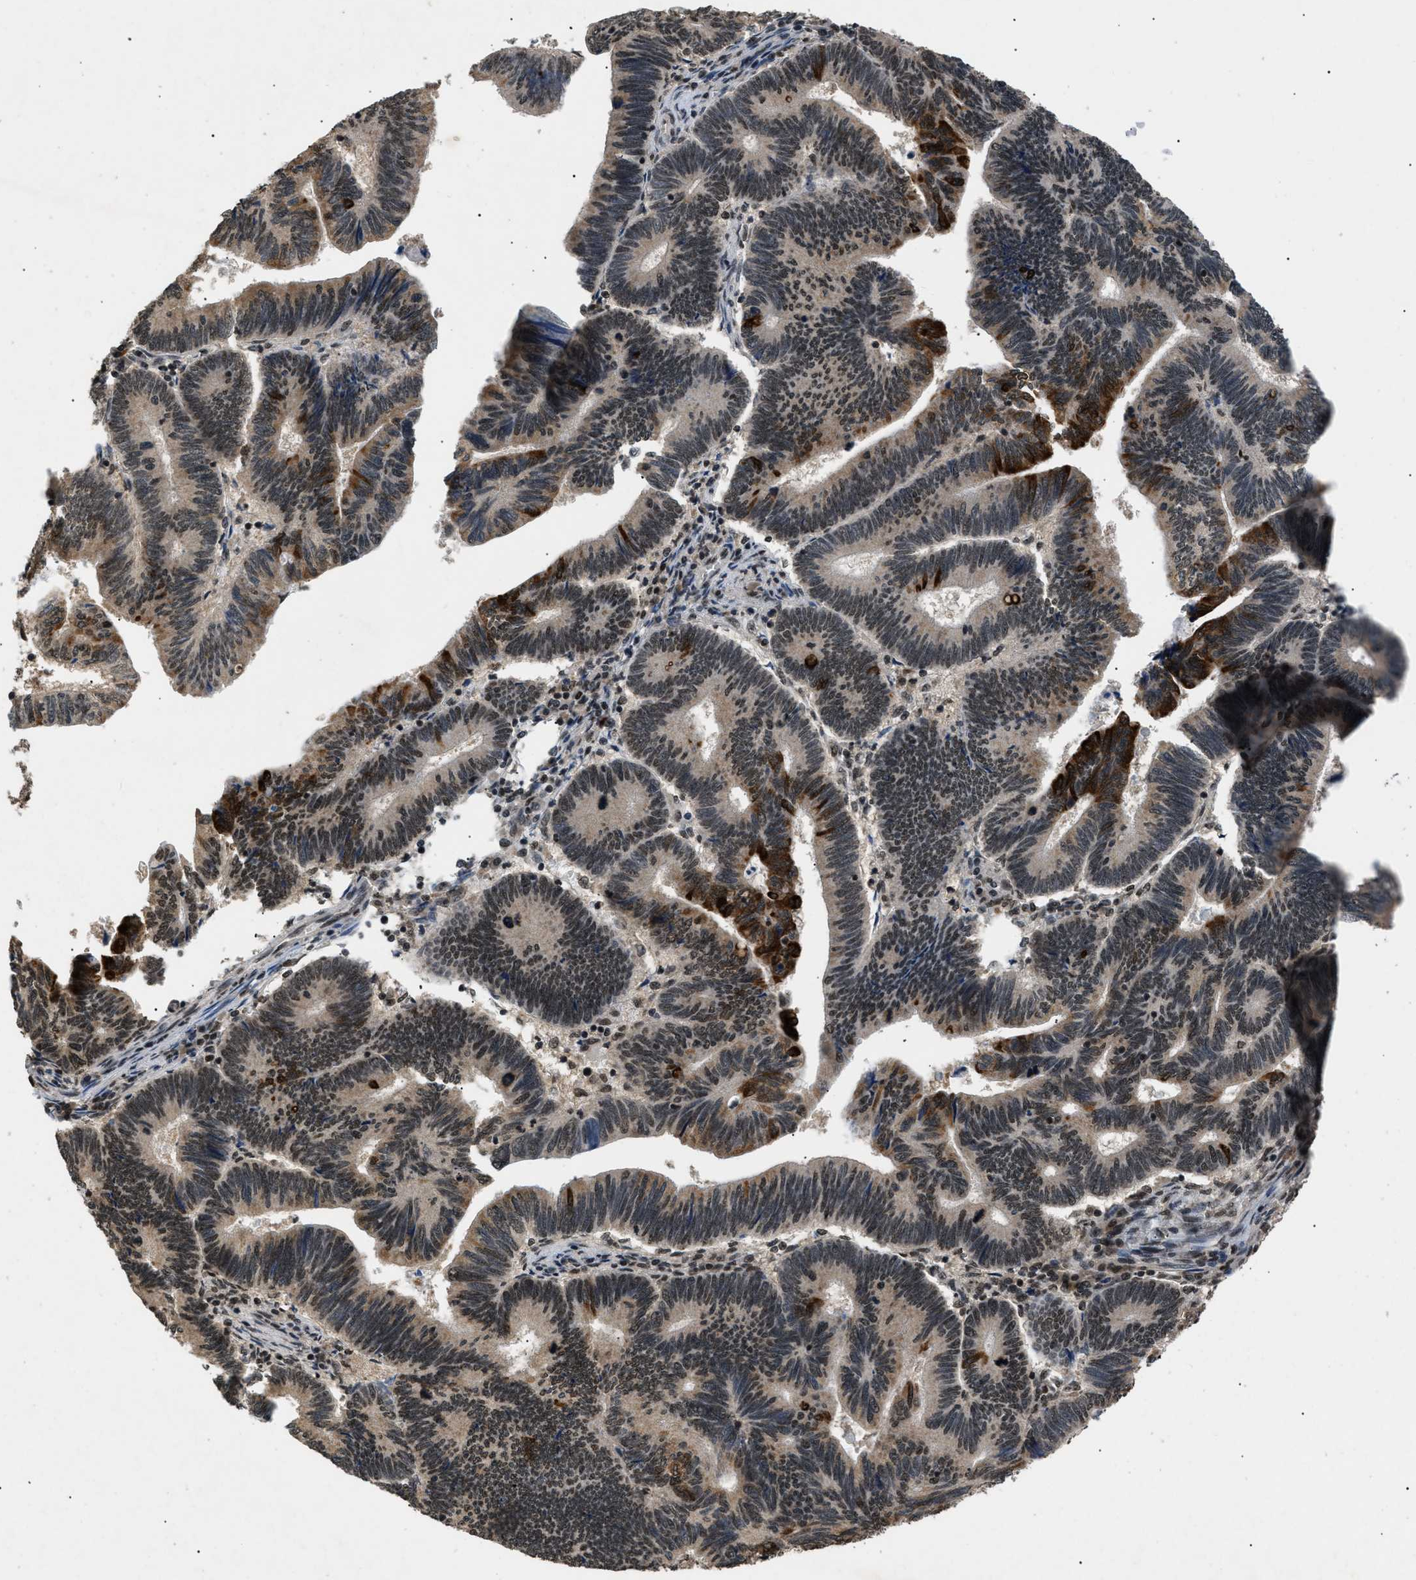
{"staining": {"intensity": "weak", "quantity": "25%-75%", "location": "nuclear"}, "tissue": "pancreatic cancer", "cell_type": "Tumor cells", "image_type": "cancer", "snomed": [{"axis": "morphology", "description": "Adenocarcinoma, NOS"}, {"axis": "topography", "description": "Pancreas"}], "caption": "Immunohistochemistry (DAB) staining of pancreatic adenocarcinoma exhibits weak nuclear protein expression in approximately 25%-75% of tumor cells. The staining is performed using DAB brown chromogen to label protein expression. The nuclei are counter-stained blue using hematoxylin.", "gene": "RBM5", "patient": {"sex": "female", "age": 70}}